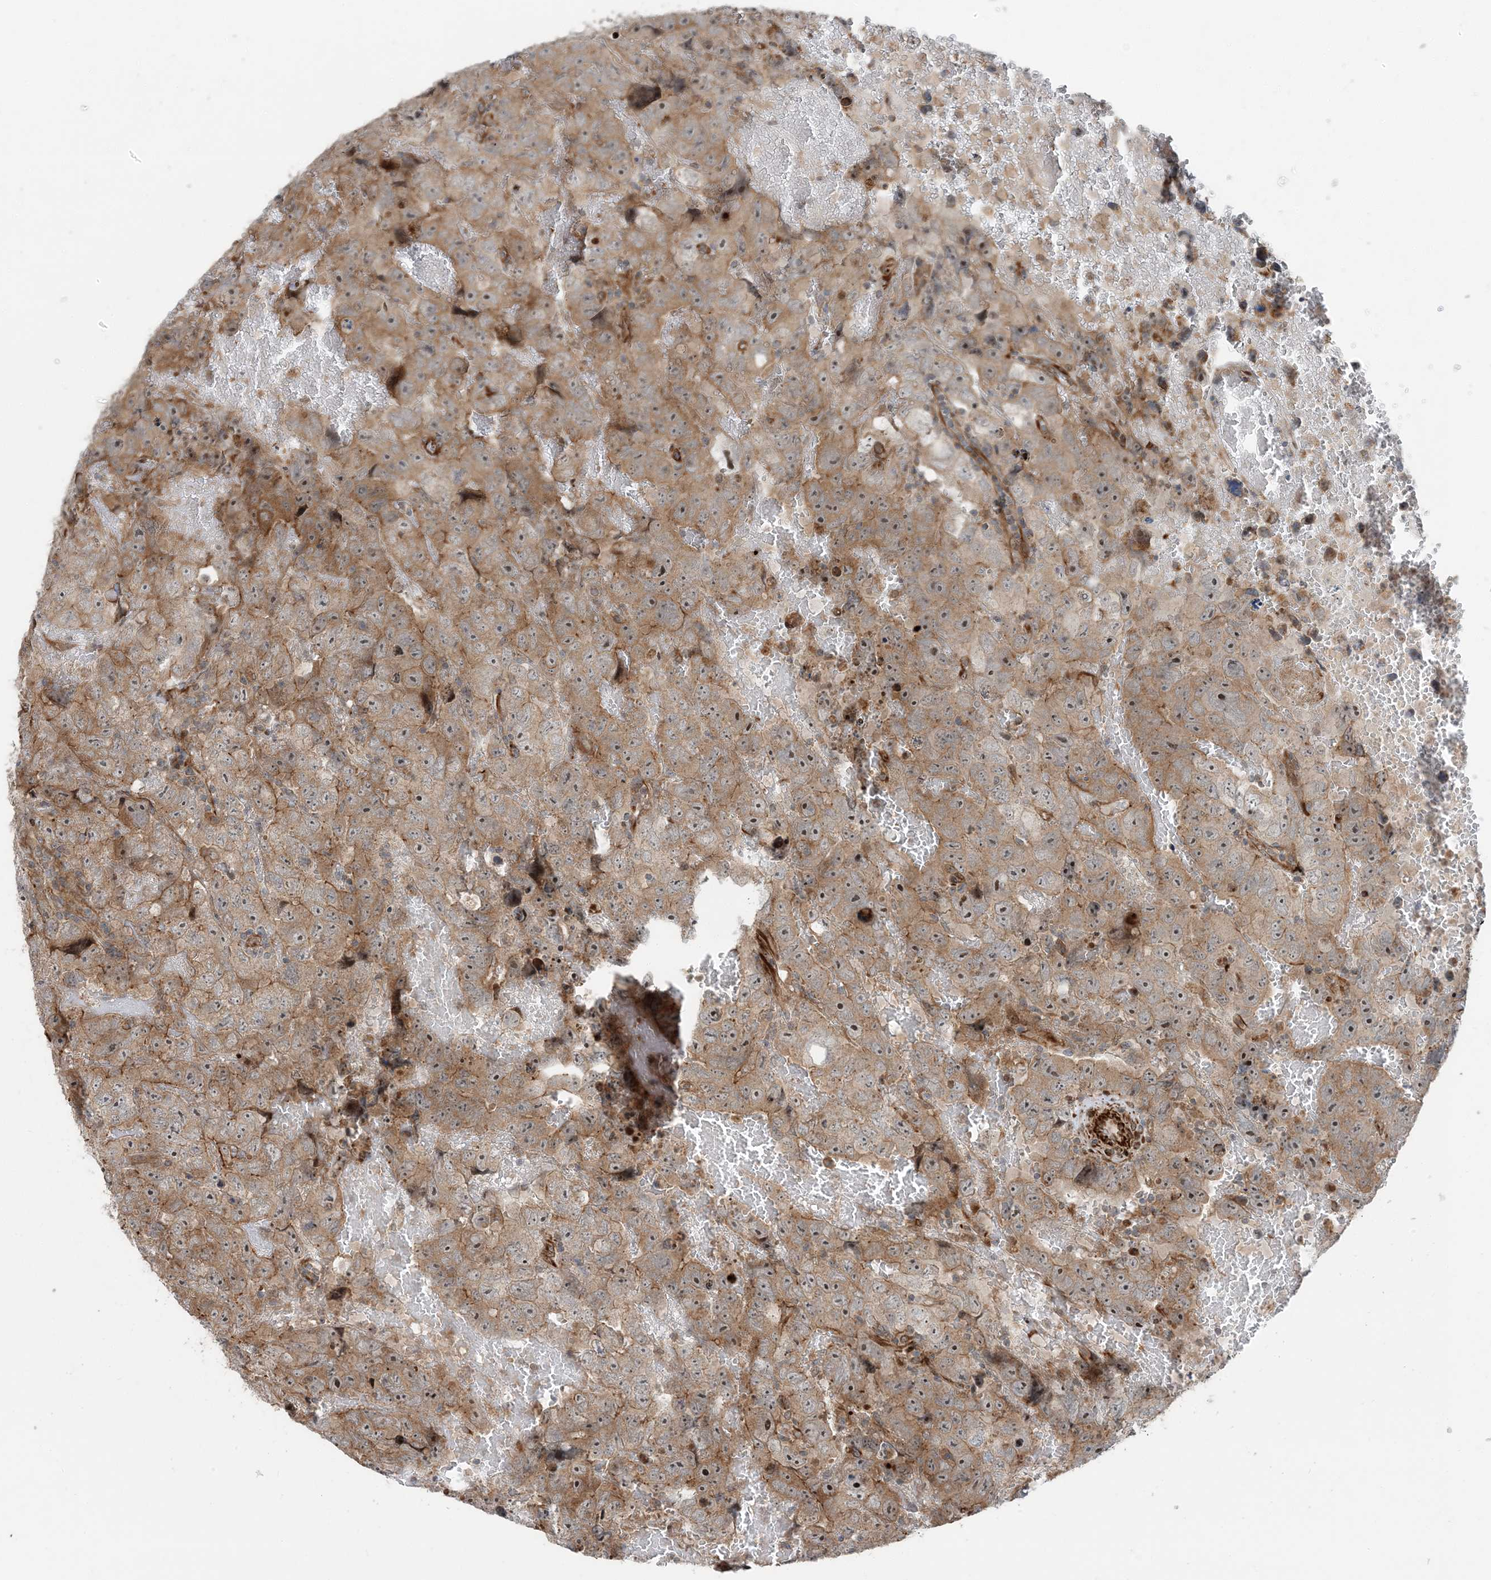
{"staining": {"intensity": "moderate", "quantity": ">75%", "location": "cytoplasmic/membranous"}, "tissue": "testis cancer", "cell_type": "Tumor cells", "image_type": "cancer", "snomed": [{"axis": "morphology", "description": "Carcinoma, Embryonal, NOS"}, {"axis": "topography", "description": "Testis"}], "caption": "Immunohistochemistry (DAB (3,3'-diaminobenzidine)) staining of human testis cancer (embryonal carcinoma) reveals moderate cytoplasmic/membranous protein positivity in about >75% of tumor cells.", "gene": "EDEM2", "patient": {"sex": "male", "age": 45}}